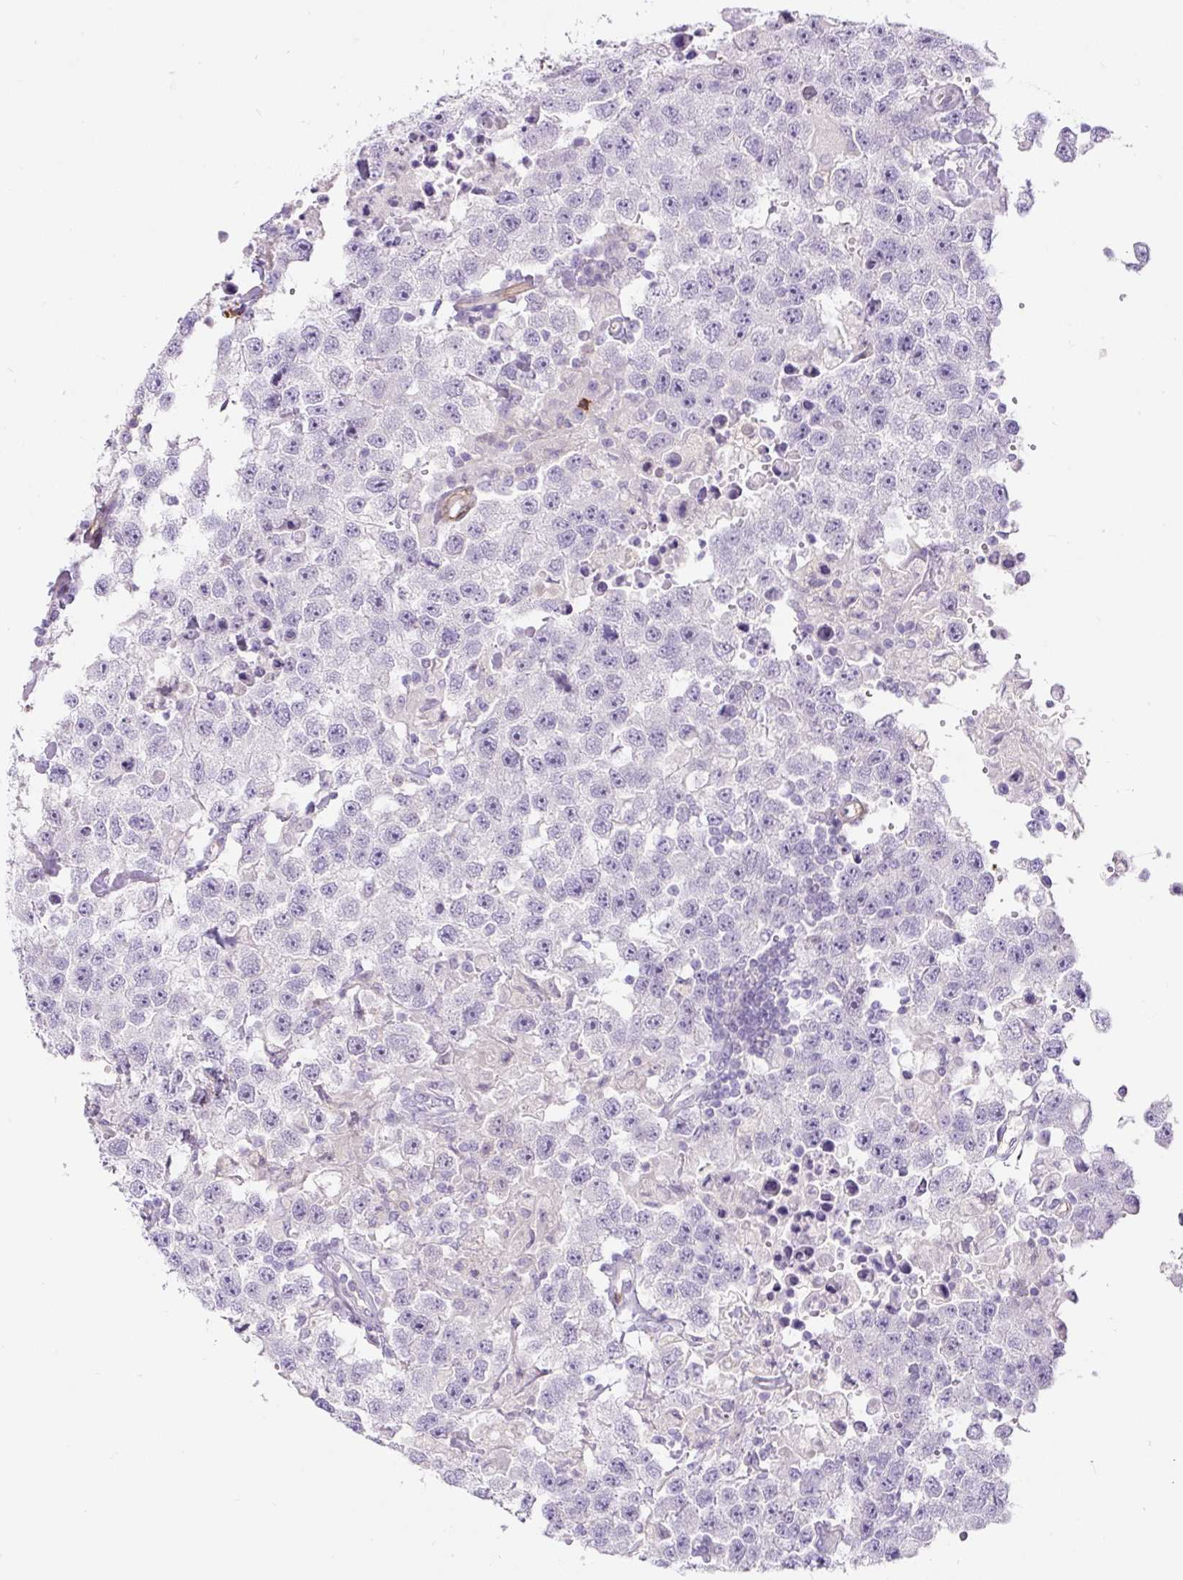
{"staining": {"intensity": "negative", "quantity": "none", "location": "none"}, "tissue": "testis cancer", "cell_type": "Tumor cells", "image_type": "cancer", "snomed": [{"axis": "morphology", "description": "Carcinoma, Embryonal, NOS"}, {"axis": "topography", "description": "Testis"}], "caption": "Human testis cancer (embryonal carcinoma) stained for a protein using immunohistochemistry reveals no expression in tumor cells.", "gene": "B3GALT5", "patient": {"sex": "male", "age": 83}}